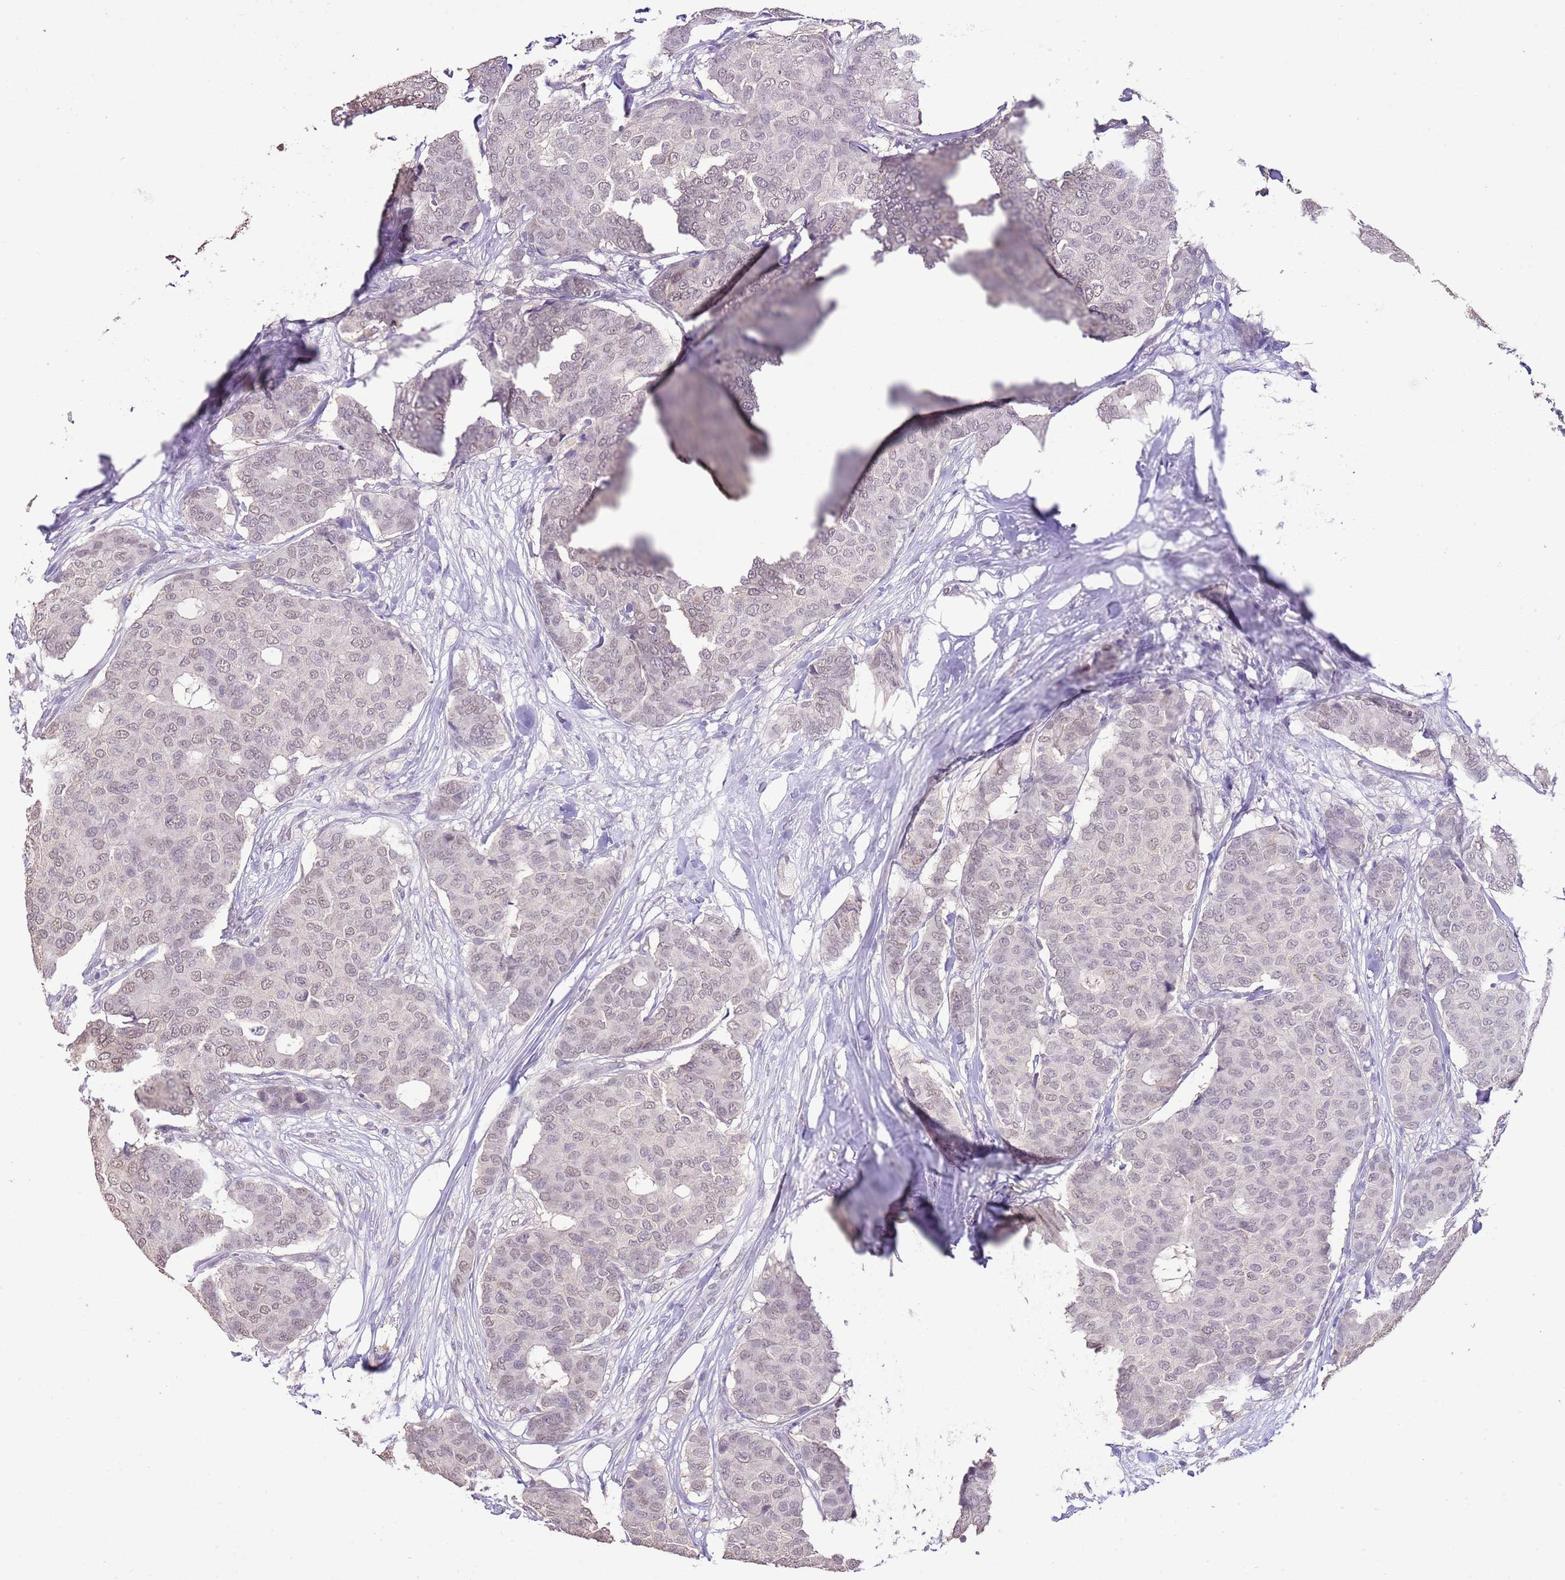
{"staining": {"intensity": "weak", "quantity": ">75%", "location": "nuclear"}, "tissue": "breast cancer", "cell_type": "Tumor cells", "image_type": "cancer", "snomed": [{"axis": "morphology", "description": "Duct carcinoma"}, {"axis": "topography", "description": "Breast"}], "caption": "Tumor cells exhibit weak nuclear positivity in about >75% of cells in intraductal carcinoma (breast). (brown staining indicates protein expression, while blue staining denotes nuclei).", "gene": "IZUMO4", "patient": {"sex": "female", "age": 75}}